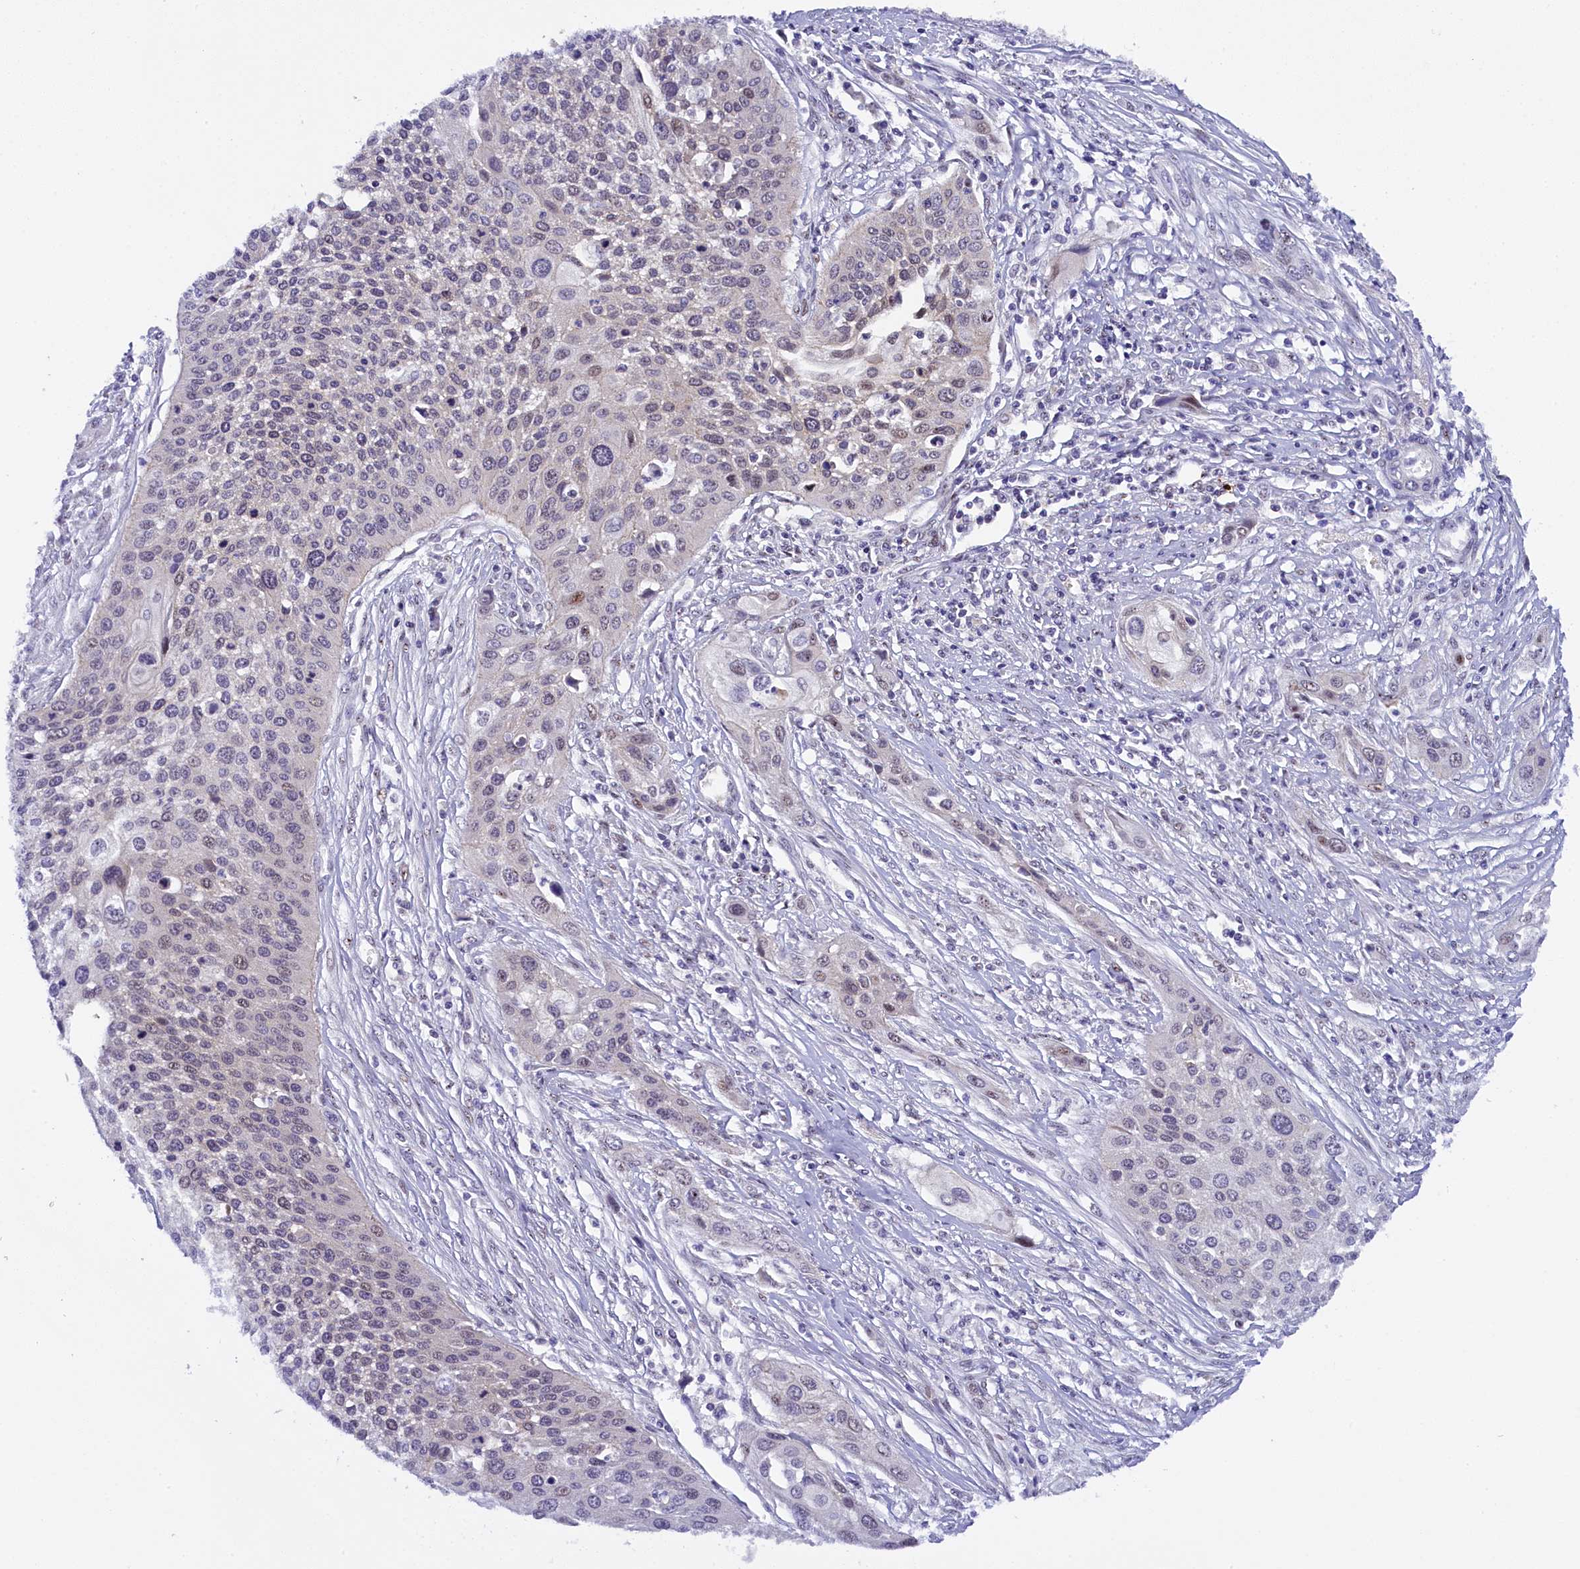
{"staining": {"intensity": "weak", "quantity": "25%-75%", "location": "cytoplasmic/membranous,nuclear"}, "tissue": "cervical cancer", "cell_type": "Tumor cells", "image_type": "cancer", "snomed": [{"axis": "morphology", "description": "Squamous cell carcinoma, NOS"}, {"axis": "topography", "description": "Cervix"}], "caption": "The histopathology image demonstrates staining of cervical cancer (squamous cell carcinoma), revealing weak cytoplasmic/membranous and nuclear protein positivity (brown color) within tumor cells.", "gene": "ENKD1", "patient": {"sex": "female", "age": 34}}